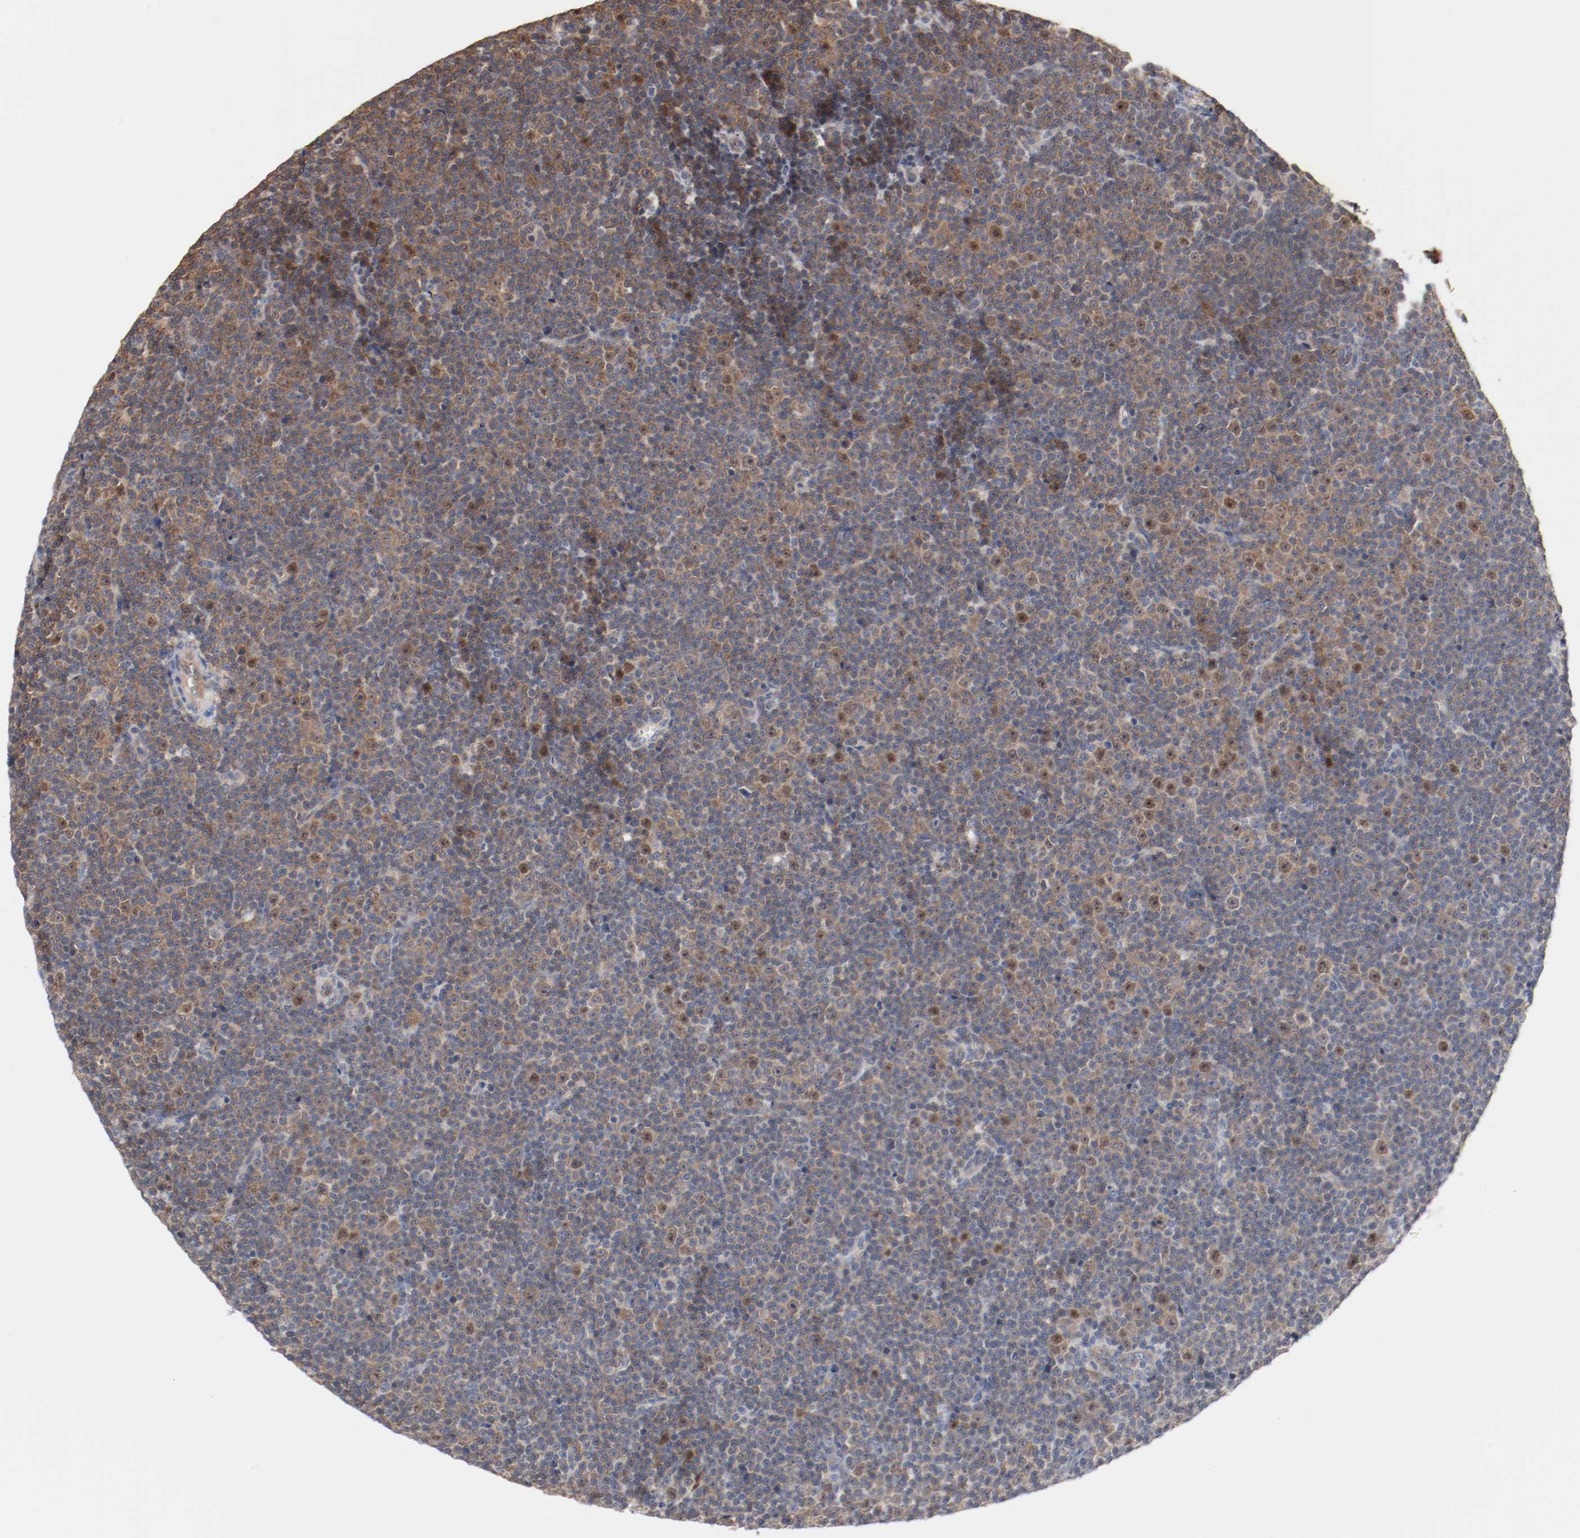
{"staining": {"intensity": "moderate", "quantity": ">75%", "location": "cytoplasmic/membranous"}, "tissue": "lymphoma", "cell_type": "Tumor cells", "image_type": "cancer", "snomed": [{"axis": "morphology", "description": "Malignant lymphoma, non-Hodgkin's type, Low grade"}, {"axis": "topography", "description": "Lymph node"}], "caption": "IHC (DAB) staining of human lymphoma displays moderate cytoplasmic/membranous protein expression in about >75% of tumor cells.", "gene": "RNASE11", "patient": {"sex": "female", "age": 67}}